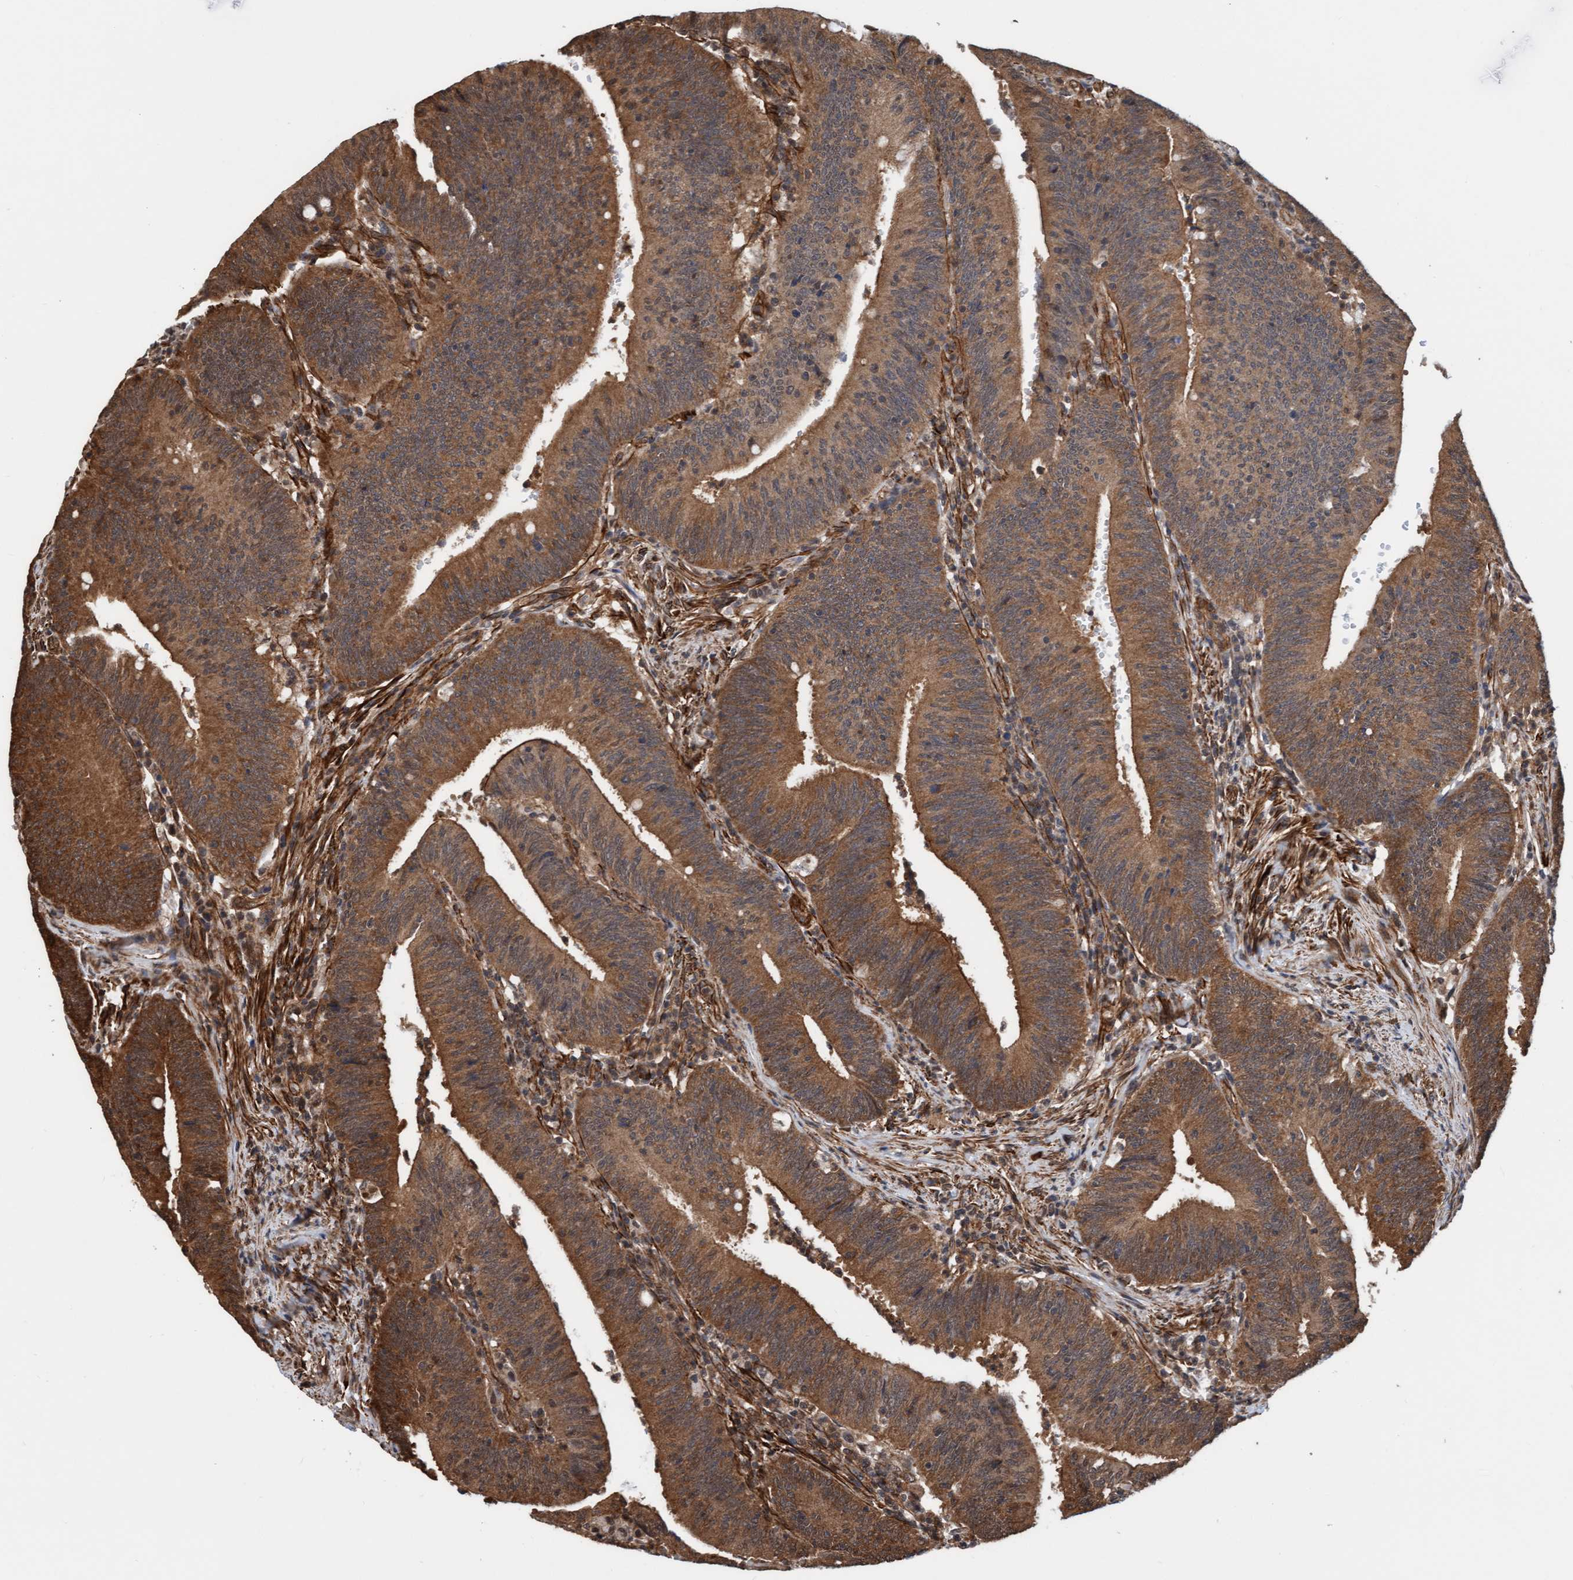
{"staining": {"intensity": "moderate", "quantity": ">75%", "location": "cytoplasmic/membranous"}, "tissue": "colorectal cancer", "cell_type": "Tumor cells", "image_type": "cancer", "snomed": [{"axis": "morphology", "description": "Normal tissue, NOS"}, {"axis": "morphology", "description": "Adenocarcinoma, NOS"}, {"axis": "topography", "description": "Rectum"}], "caption": "An immunohistochemistry (IHC) histopathology image of neoplastic tissue is shown. Protein staining in brown labels moderate cytoplasmic/membranous positivity in colorectal cancer (adenocarcinoma) within tumor cells. (Stains: DAB (3,3'-diaminobenzidine) in brown, nuclei in blue, Microscopy: brightfield microscopy at high magnification).", "gene": "STXBP4", "patient": {"sex": "female", "age": 66}}